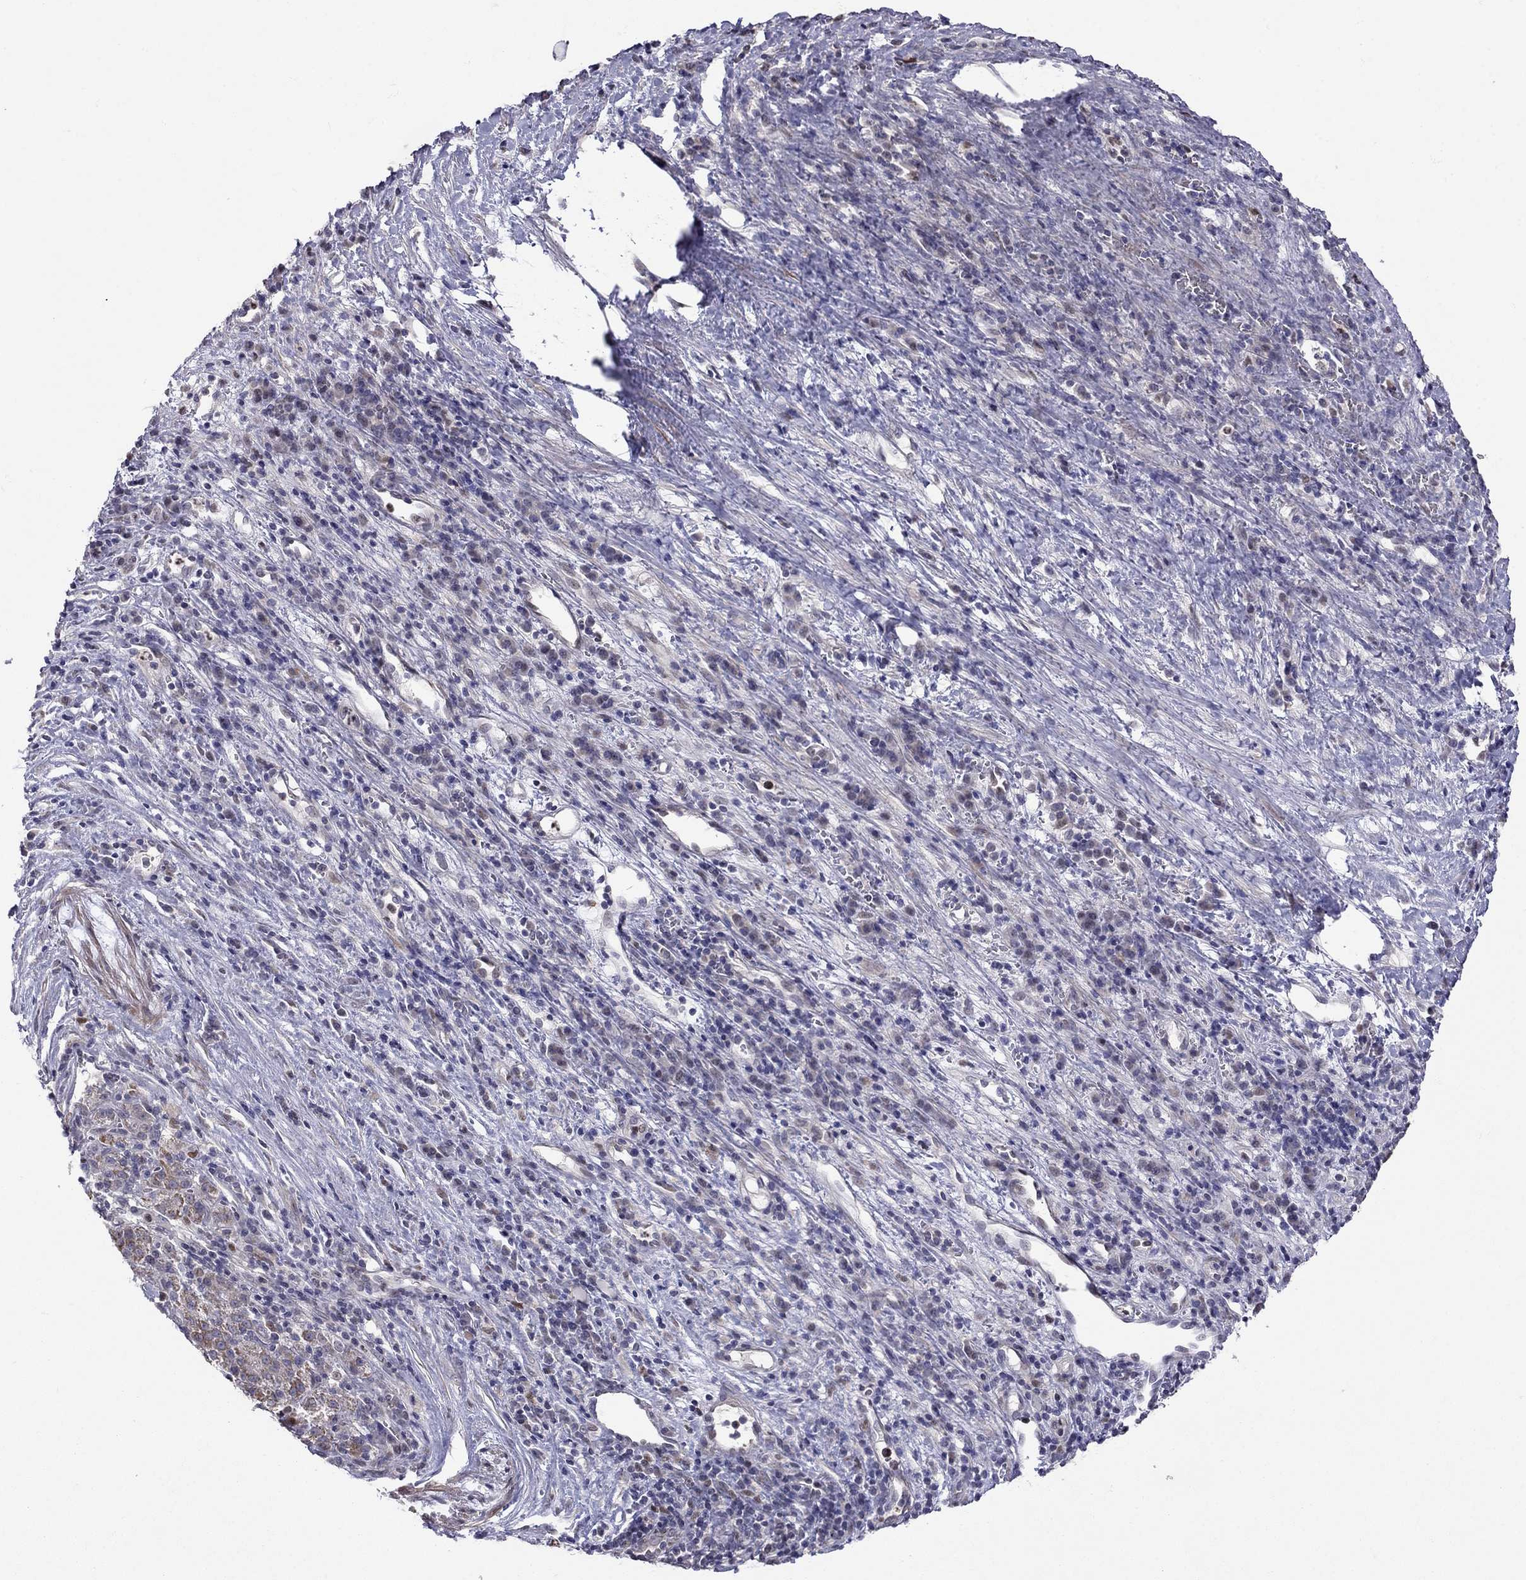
{"staining": {"intensity": "moderate", "quantity": ">75%", "location": "cytoplasmic/membranous"}, "tissue": "liver cancer", "cell_type": "Tumor cells", "image_type": "cancer", "snomed": [{"axis": "morphology", "description": "Carcinoma, Hepatocellular, NOS"}, {"axis": "topography", "description": "Liver"}], "caption": "Liver hepatocellular carcinoma tissue displays moderate cytoplasmic/membranous staining in approximately >75% of tumor cells (Brightfield microscopy of DAB IHC at high magnification).", "gene": "LRRC39", "patient": {"sex": "female", "age": 60}}